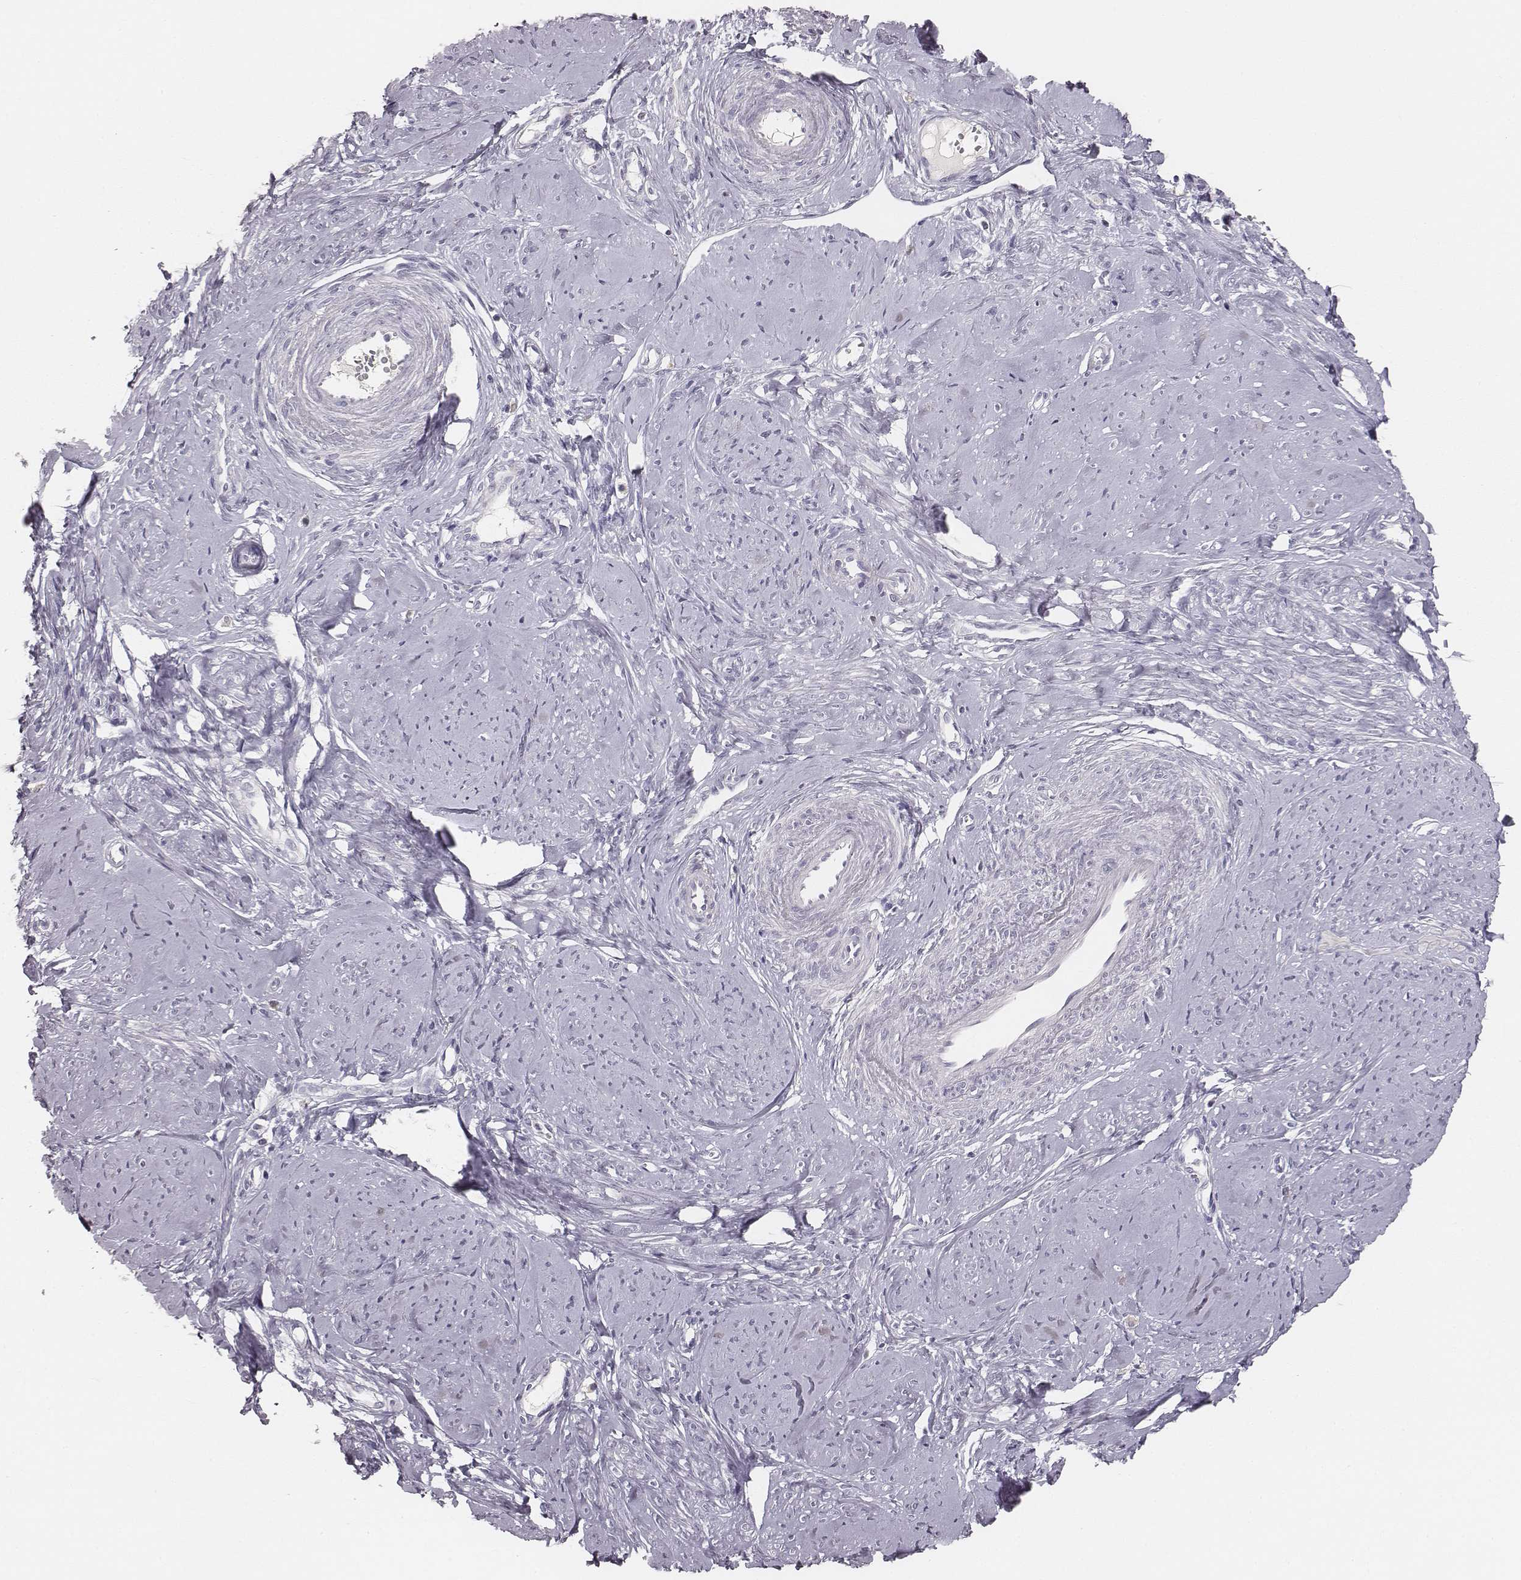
{"staining": {"intensity": "negative", "quantity": "none", "location": "none"}, "tissue": "smooth muscle", "cell_type": "Smooth muscle cells", "image_type": "normal", "snomed": [{"axis": "morphology", "description": "Normal tissue, NOS"}, {"axis": "topography", "description": "Smooth muscle"}], "caption": "There is no significant expression in smooth muscle cells of smooth muscle. Brightfield microscopy of immunohistochemistry stained with DAB (3,3'-diaminobenzidine) (brown) and hematoxylin (blue), captured at high magnification.", "gene": "MYH6", "patient": {"sex": "female", "age": 48}}